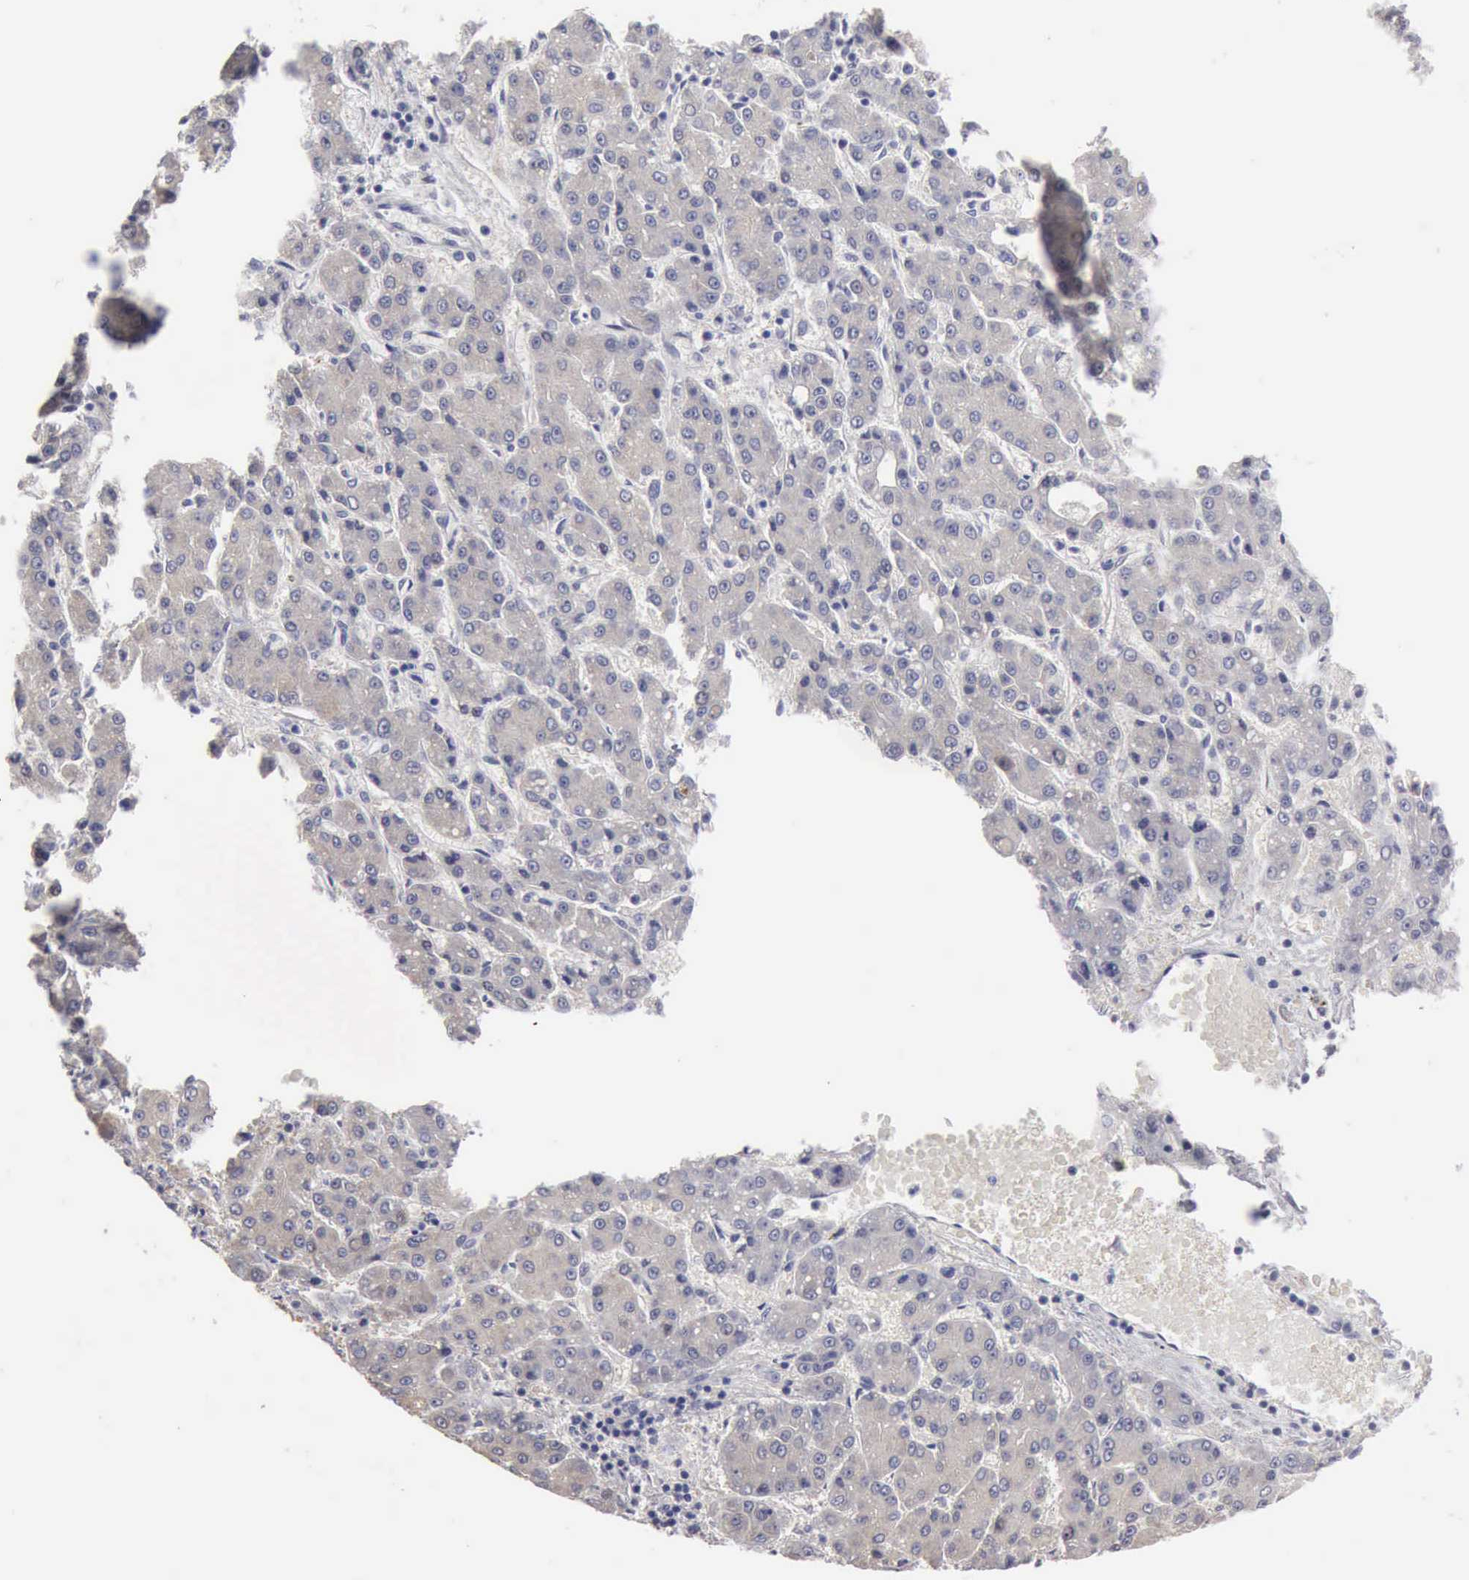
{"staining": {"intensity": "negative", "quantity": "none", "location": "none"}, "tissue": "liver cancer", "cell_type": "Tumor cells", "image_type": "cancer", "snomed": [{"axis": "morphology", "description": "Carcinoma, Hepatocellular, NOS"}, {"axis": "topography", "description": "Liver"}], "caption": "Tumor cells show no significant protein staining in hepatocellular carcinoma (liver). (DAB (3,3'-diaminobenzidine) IHC with hematoxylin counter stain).", "gene": "TXLNG", "patient": {"sex": "male", "age": 69}}